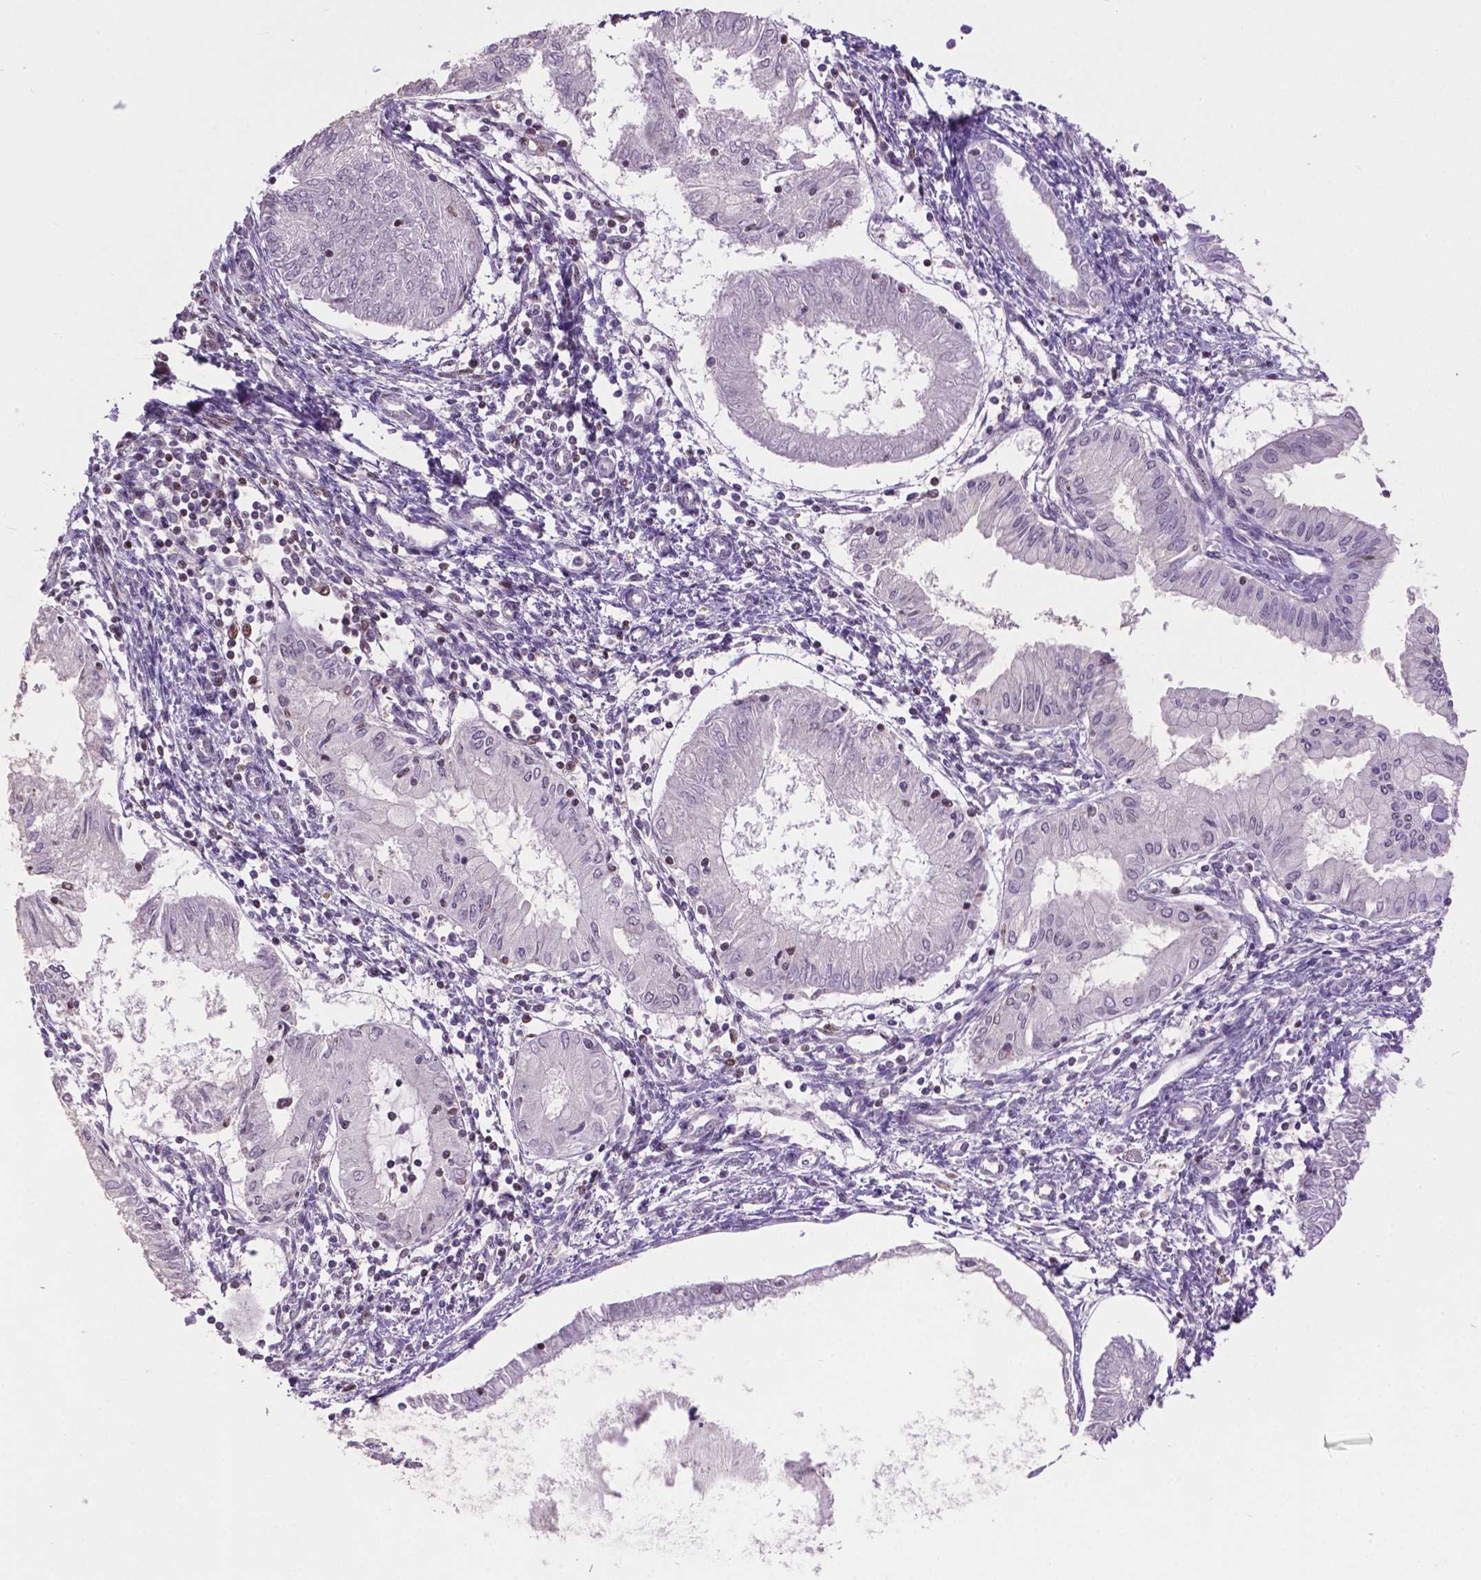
{"staining": {"intensity": "moderate", "quantity": "<25%", "location": "nuclear"}, "tissue": "endometrial cancer", "cell_type": "Tumor cells", "image_type": "cancer", "snomed": [{"axis": "morphology", "description": "Adenocarcinoma, NOS"}, {"axis": "topography", "description": "Endometrium"}], "caption": "Endometrial cancer (adenocarcinoma) tissue reveals moderate nuclear positivity in about <25% of tumor cells, visualized by immunohistochemistry.", "gene": "CSNK2A1", "patient": {"sex": "female", "age": 68}}